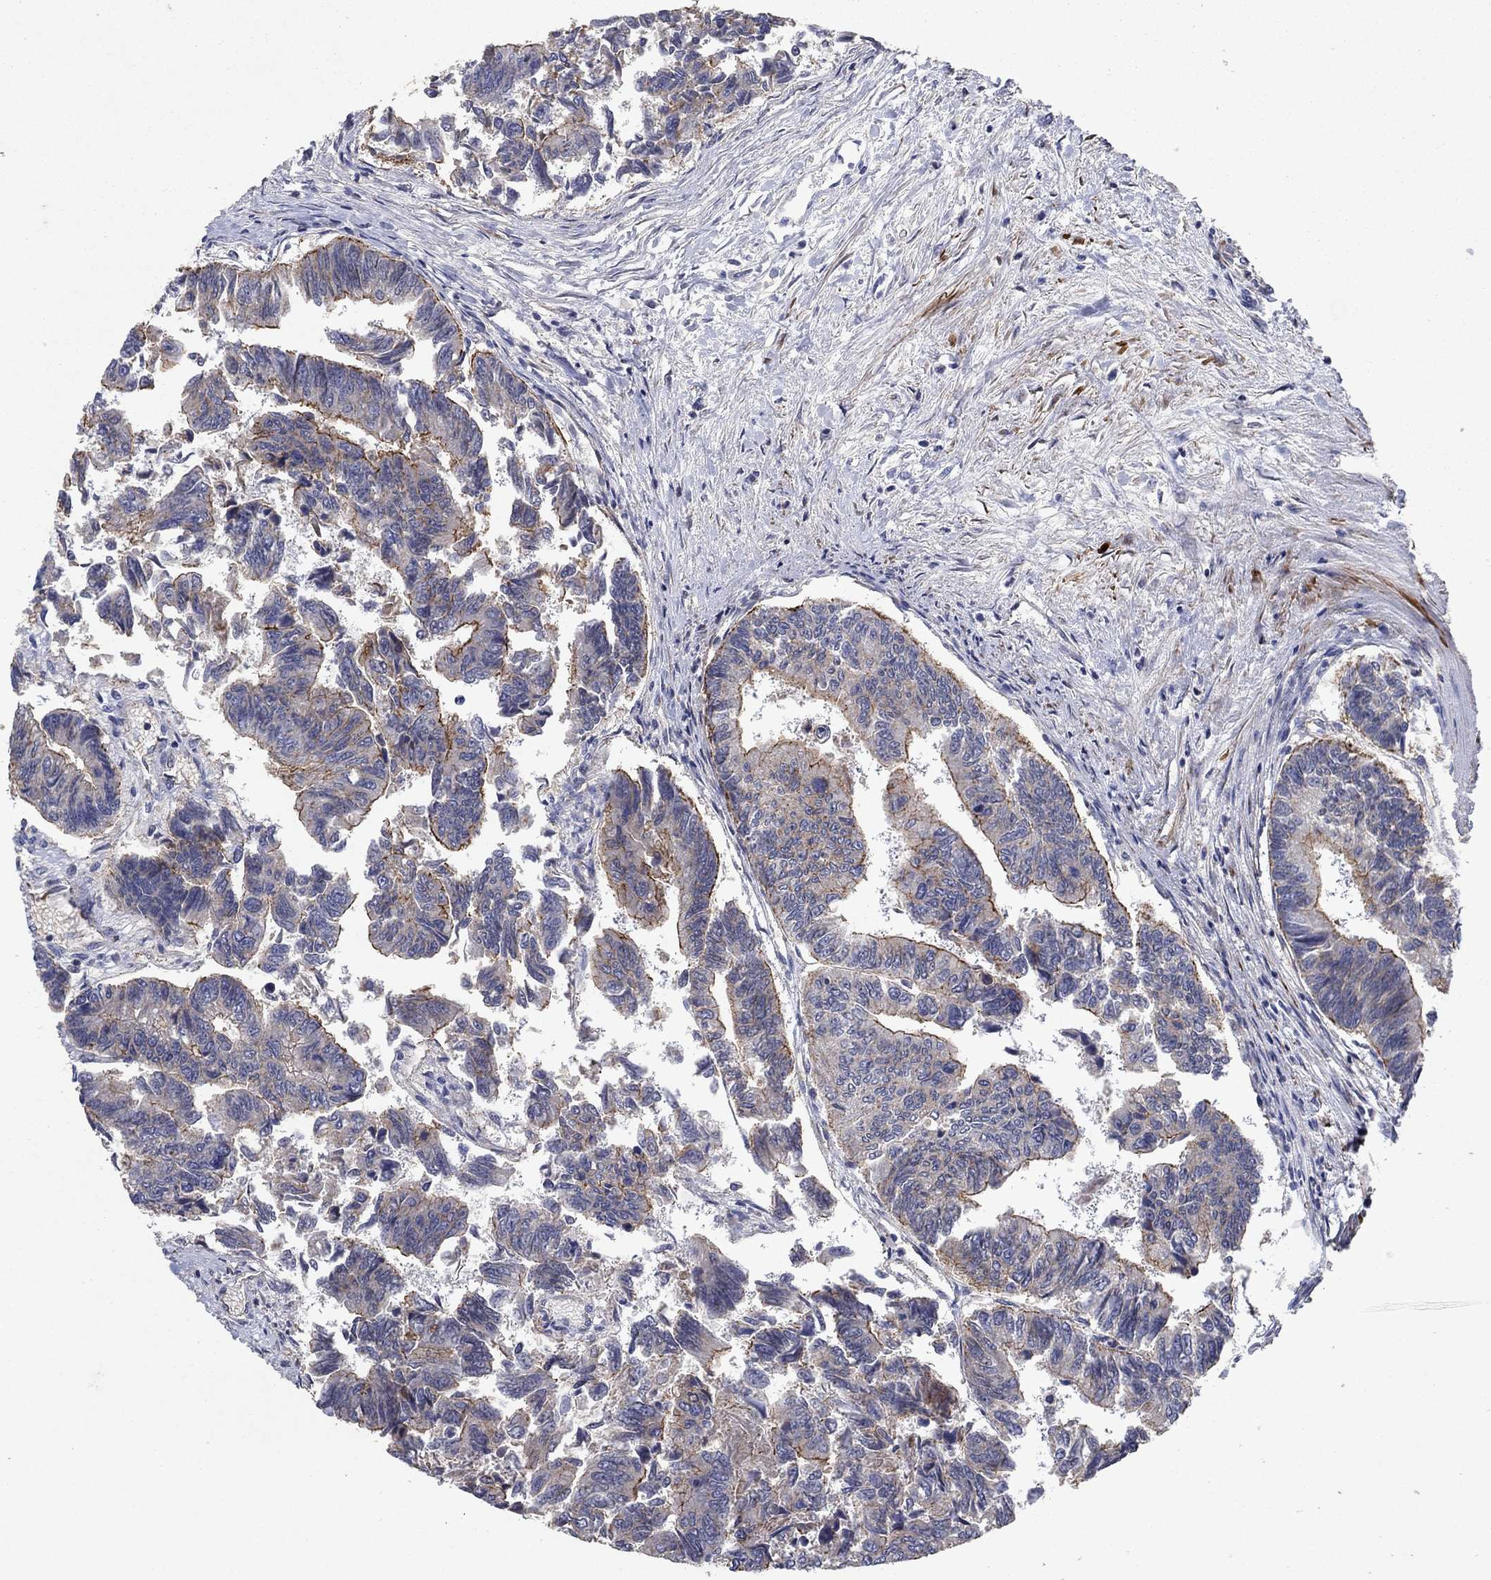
{"staining": {"intensity": "strong", "quantity": "<25%", "location": "cytoplasmic/membranous"}, "tissue": "colorectal cancer", "cell_type": "Tumor cells", "image_type": "cancer", "snomed": [{"axis": "morphology", "description": "Adenocarcinoma, NOS"}, {"axis": "topography", "description": "Colon"}], "caption": "Colorectal cancer stained with a protein marker reveals strong staining in tumor cells.", "gene": "FRG1", "patient": {"sex": "female", "age": 65}}